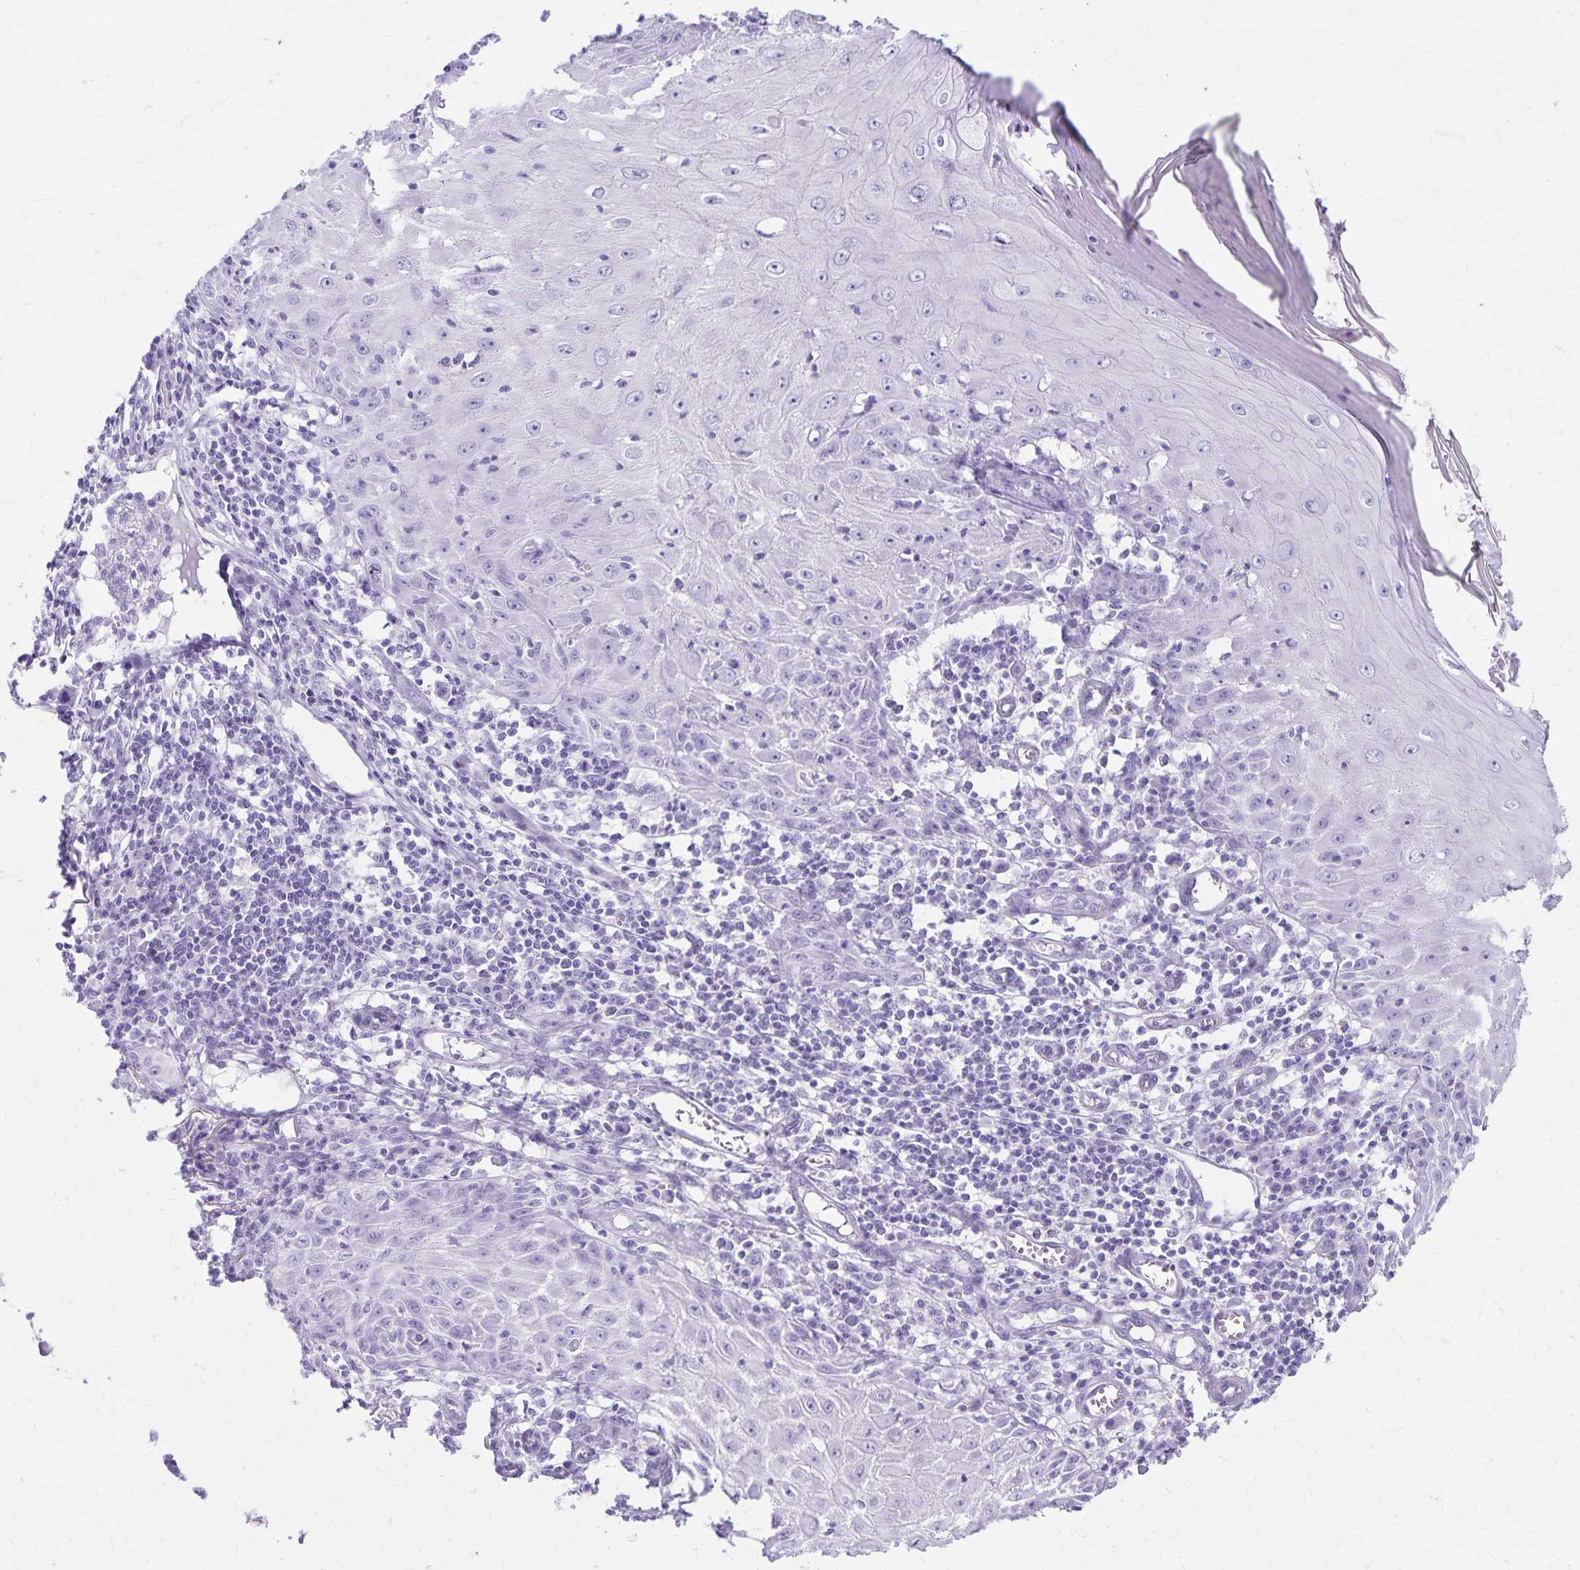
{"staining": {"intensity": "negative", "quantity": "none", "location": "none"}, "tissue": "skin cancer", "cell_type": "Tumor cells", "image_type": "cancer", "snomed": [{"axis": "morphology", "description": "Squamous cell carcinoma, NOS"}, {"axis": "topography", "description": "Skin"}], "caption": "The immunohistochemistry (IHC) micrograph has no significant expression in tumor cells of skin cancer tissue.", "gene": "DEFA5", "patient": {"sex": "female", "age": 73}}